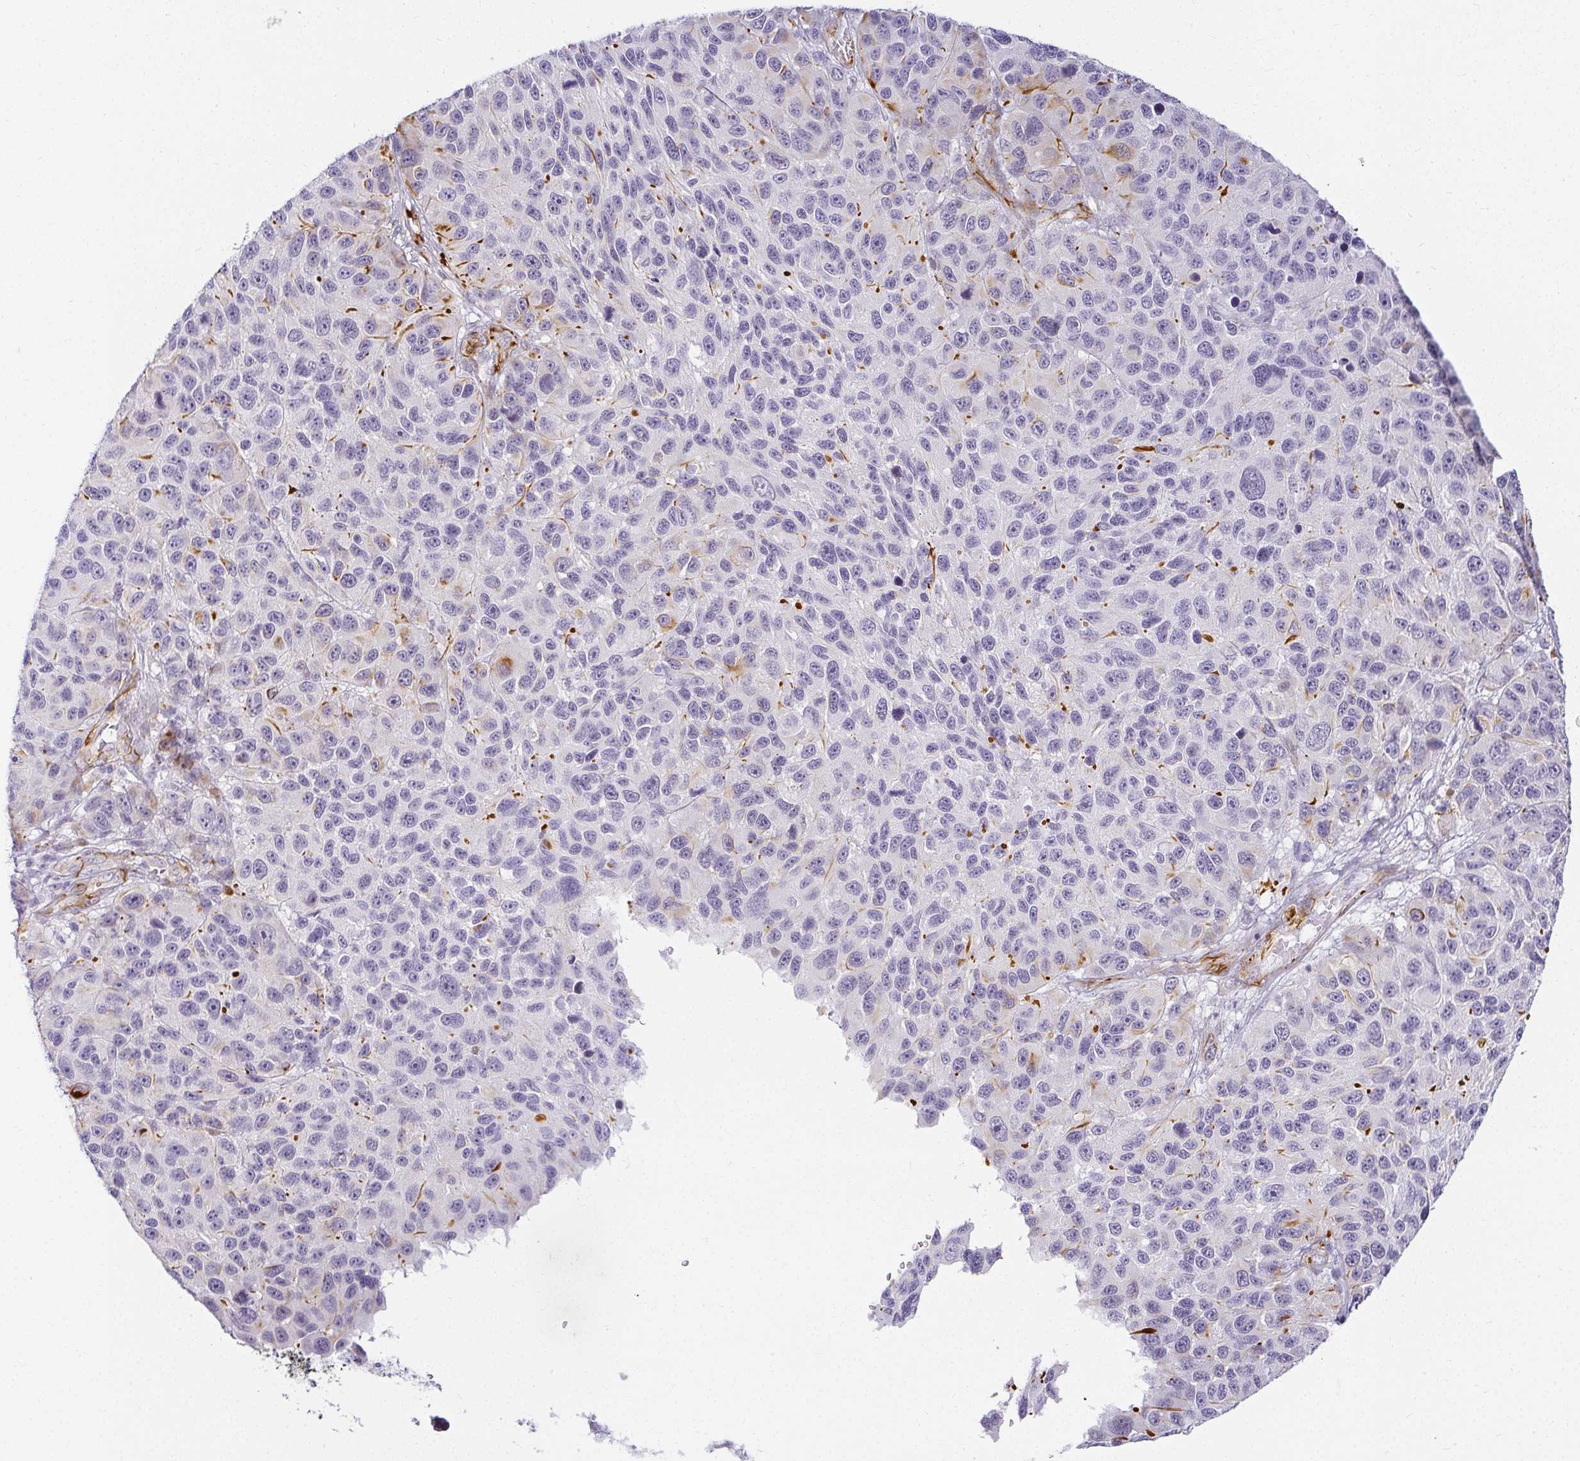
{"staining": {"intensity": "negative", "quantity": "none", "location": "none"}, "tissue": "melanoma", "cell_type": "Tumor cells", "image_type": "cancer", "snomed": [{"axis": "morphology", "description": "Malignant melanoma, NOS"}, {"axis": "topography", "description": "Skin"}], "caption": "Immunohistochemical staining of human malignant melanoma displays no significant staining in tumor cells. (Stains: DAB IHC with hematoxylin counter stain, Microscopy: brightfield microscopy at high magnification).", "gene": "ACAN", "patient": {"sex": "male", "age": 53}}